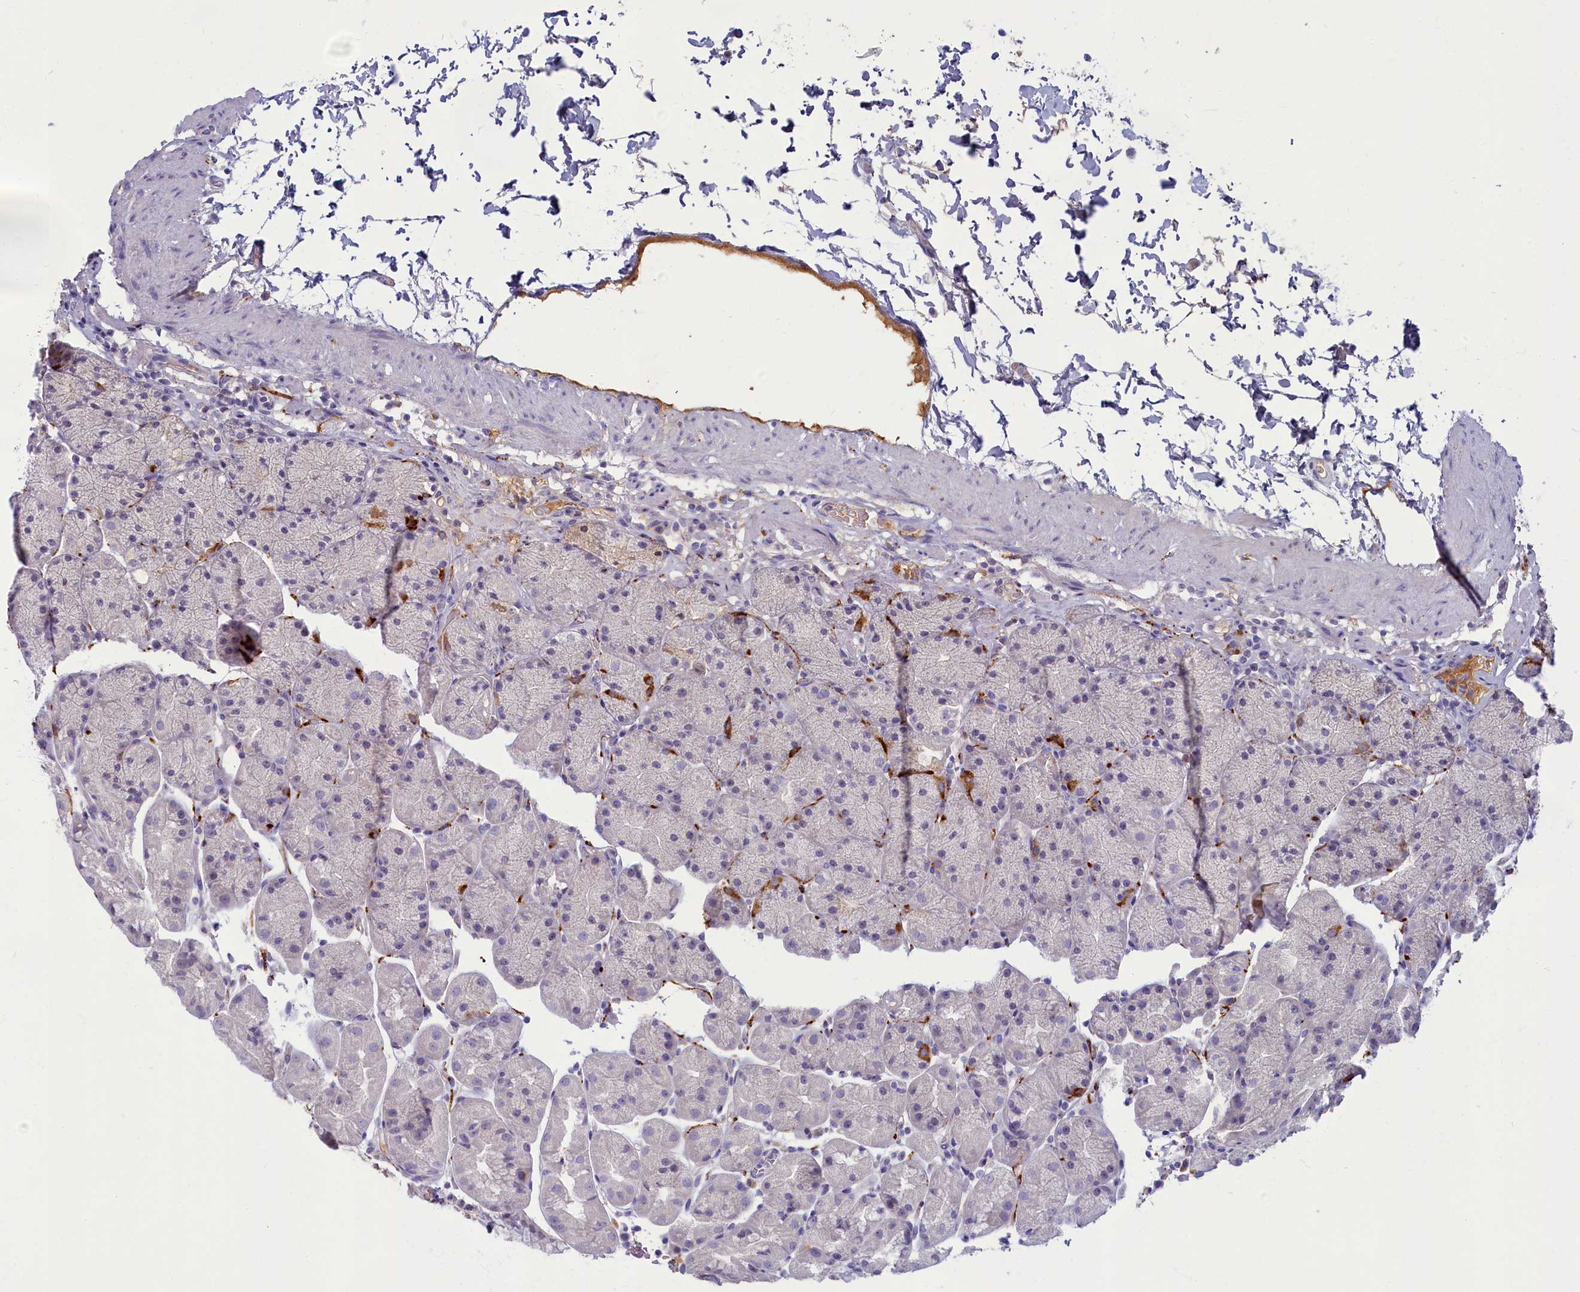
{"staining": {"intensity": "moderate", "quantity": "<25%", "location": "cytoplasmic/membranous"}, "tissue": "stomach", "cell_type": "Glandular cells", "image_type": "normal", "snomed": [{"axis": "morphology", "description": "Normal tissue, NOS"}, {"axis": "topography", "description": "Stomach, upper"}, {"axis": "topography", "description": "Stomach, lower"}], "caption": "Immunohistochemical staining of normal stomach demonstrates <25% levels of moderate cytoplasmic/membranous protein positivity in about <25% of glandular cells.", "gene": "SV2C", "patient": {"sex": "male", "age": 67}}